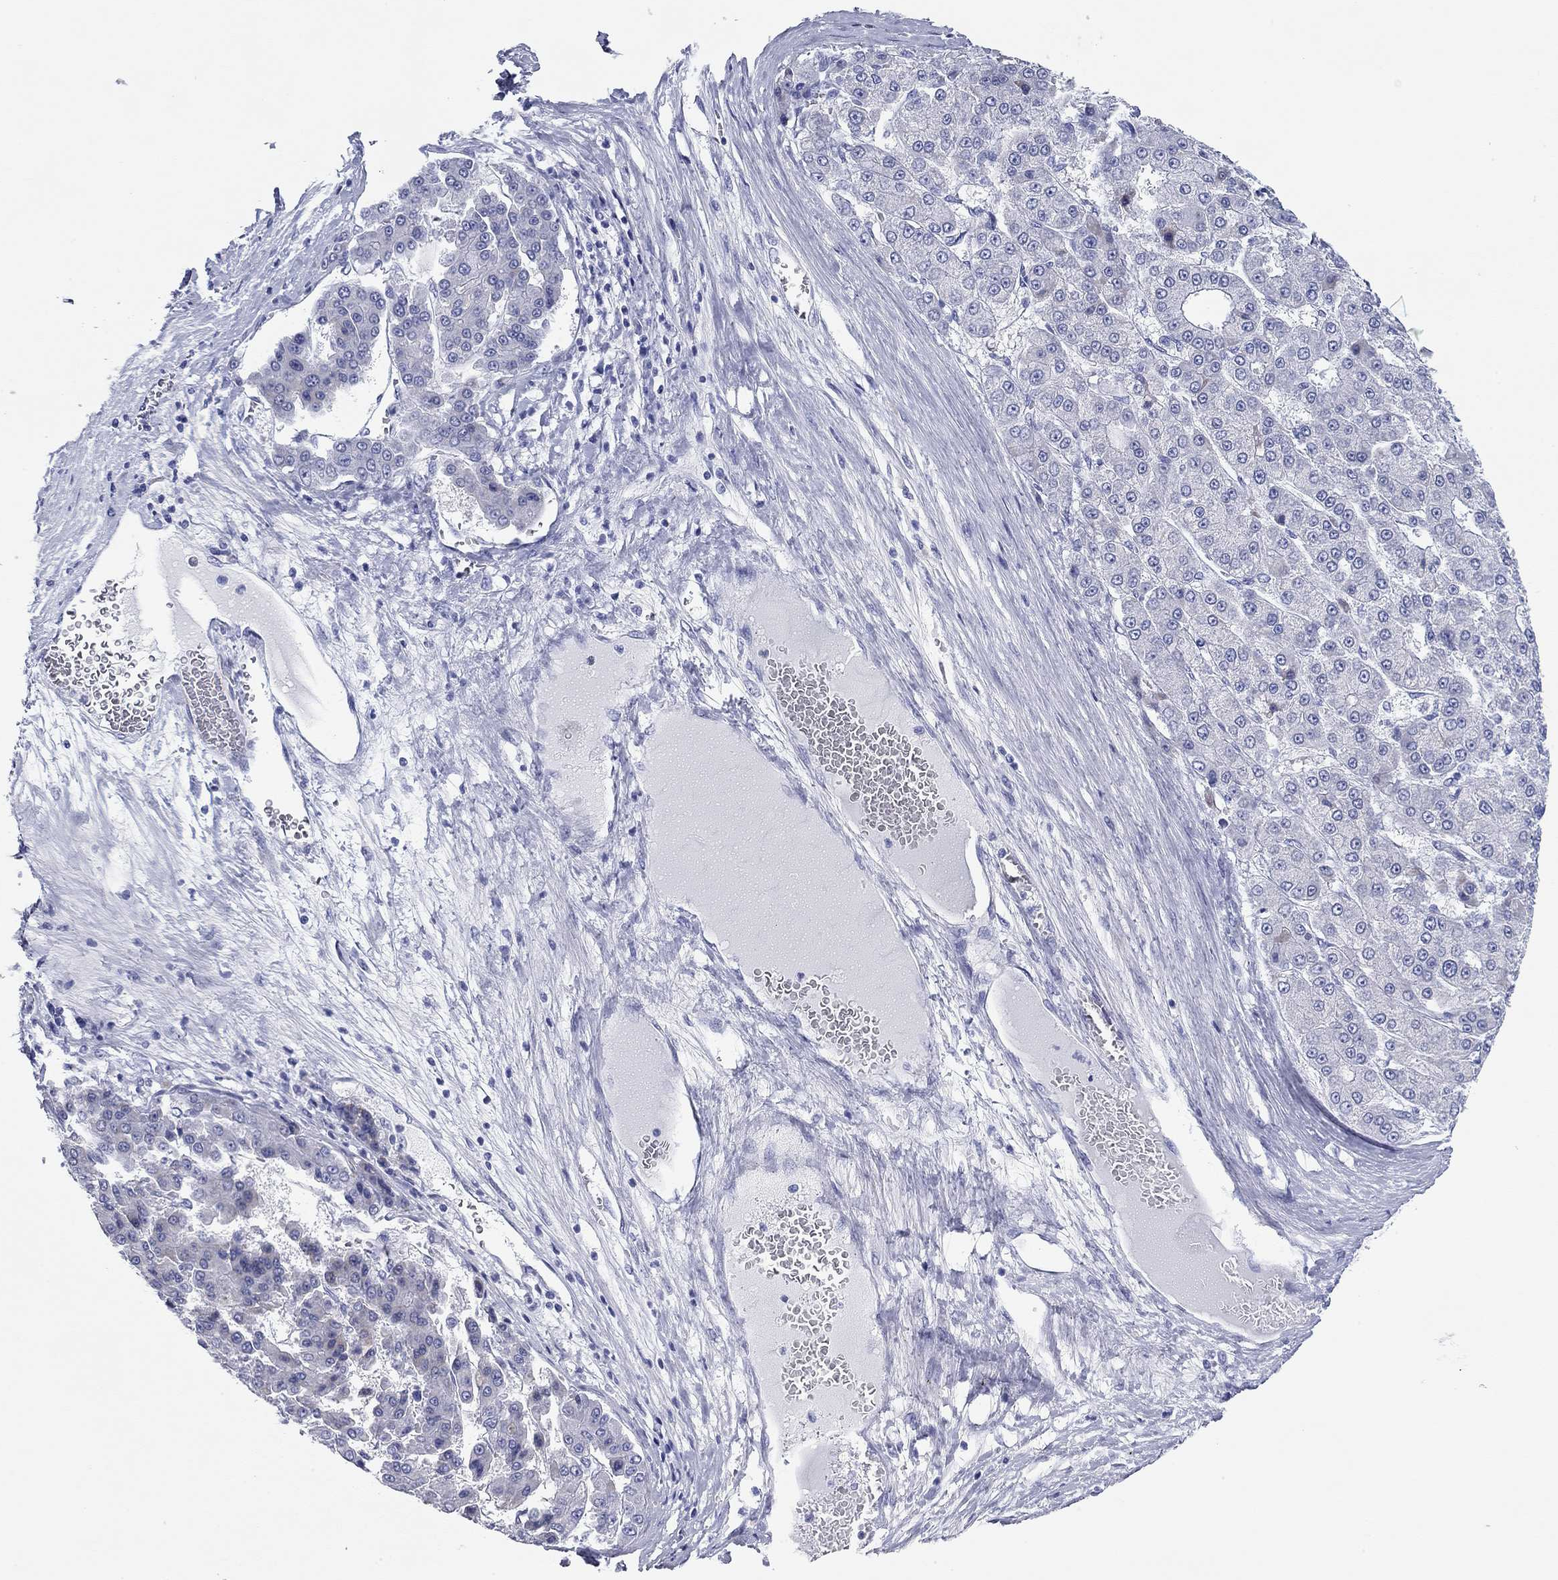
{"staining": {"intensity": "negative", "quantity": "none", "location": "none"}, "tissue": "liver cancer", "cell_type": "Tumor cells", "image_type": "cancer", "snomed": [{"axis": "morphology", "description": "Carcinoma, Hepatocellular, NOS"}, {"axis": "topography", "description": "Liver"}], "caption": "This is a micrograph of immunohistochemistry staining of liver cancer (hepatocellular carcinoma), which shows no expression in tumor cells.", "gene": "CHI3L2", "patient": {"sex": "male", "age": 70}}